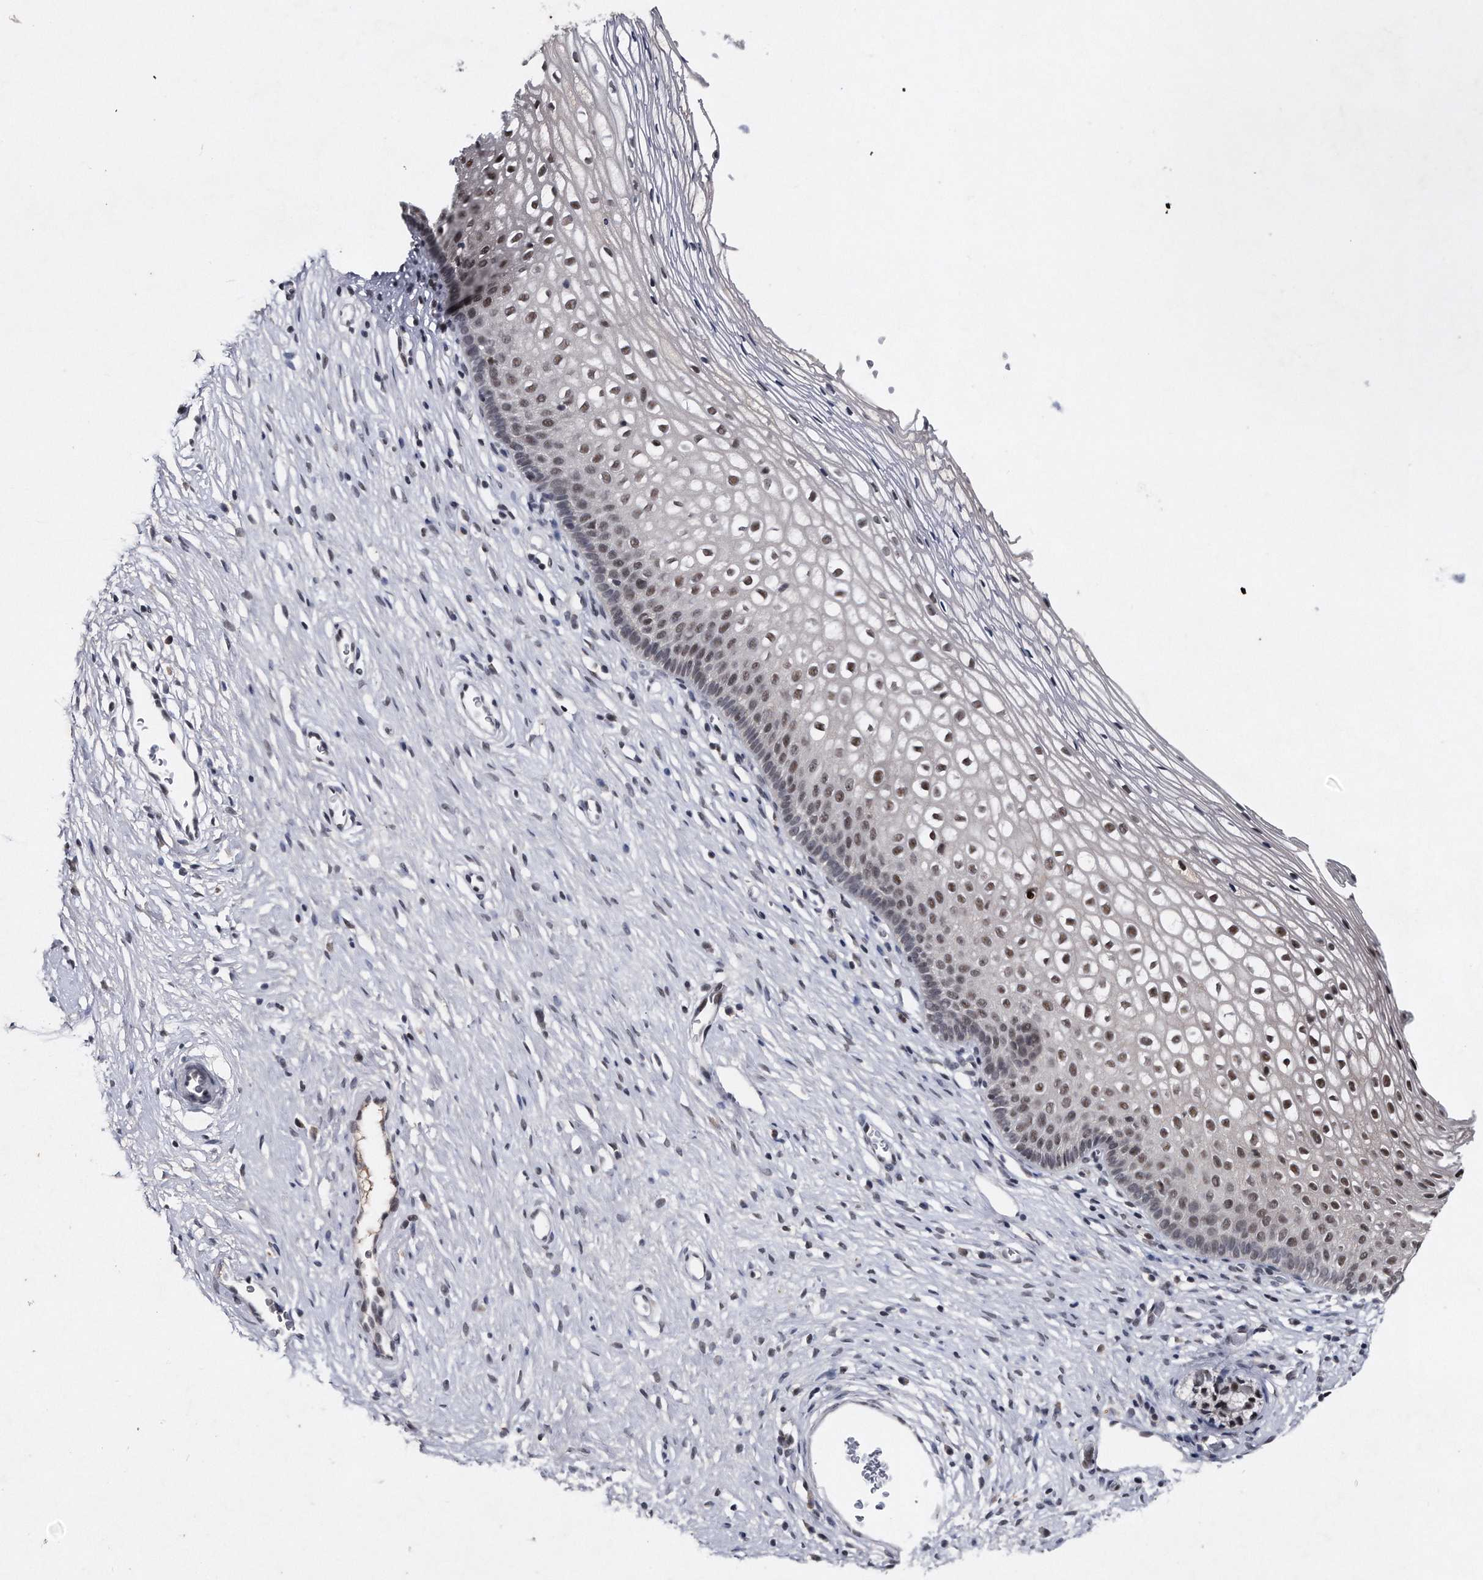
{"staining": {"intensity": "weak", "quantity": "<25%", "location": "nuclear"}, "tissue": "cervix", "cell_type": "Glandular cells", "image_type": "normal", "snomed": [{"axis": "morphology", "description": "Normal tissue, NOS"}, {"axis": "topography", "description": "Cervix"}], "caption": "Immunohistochemistry micrograph of normal cervix: cervix stained with DAB shows no significant protein expression in glandular cells.", "gene": "VIRMA", "patient": {"sex": "female", "age": 27}}